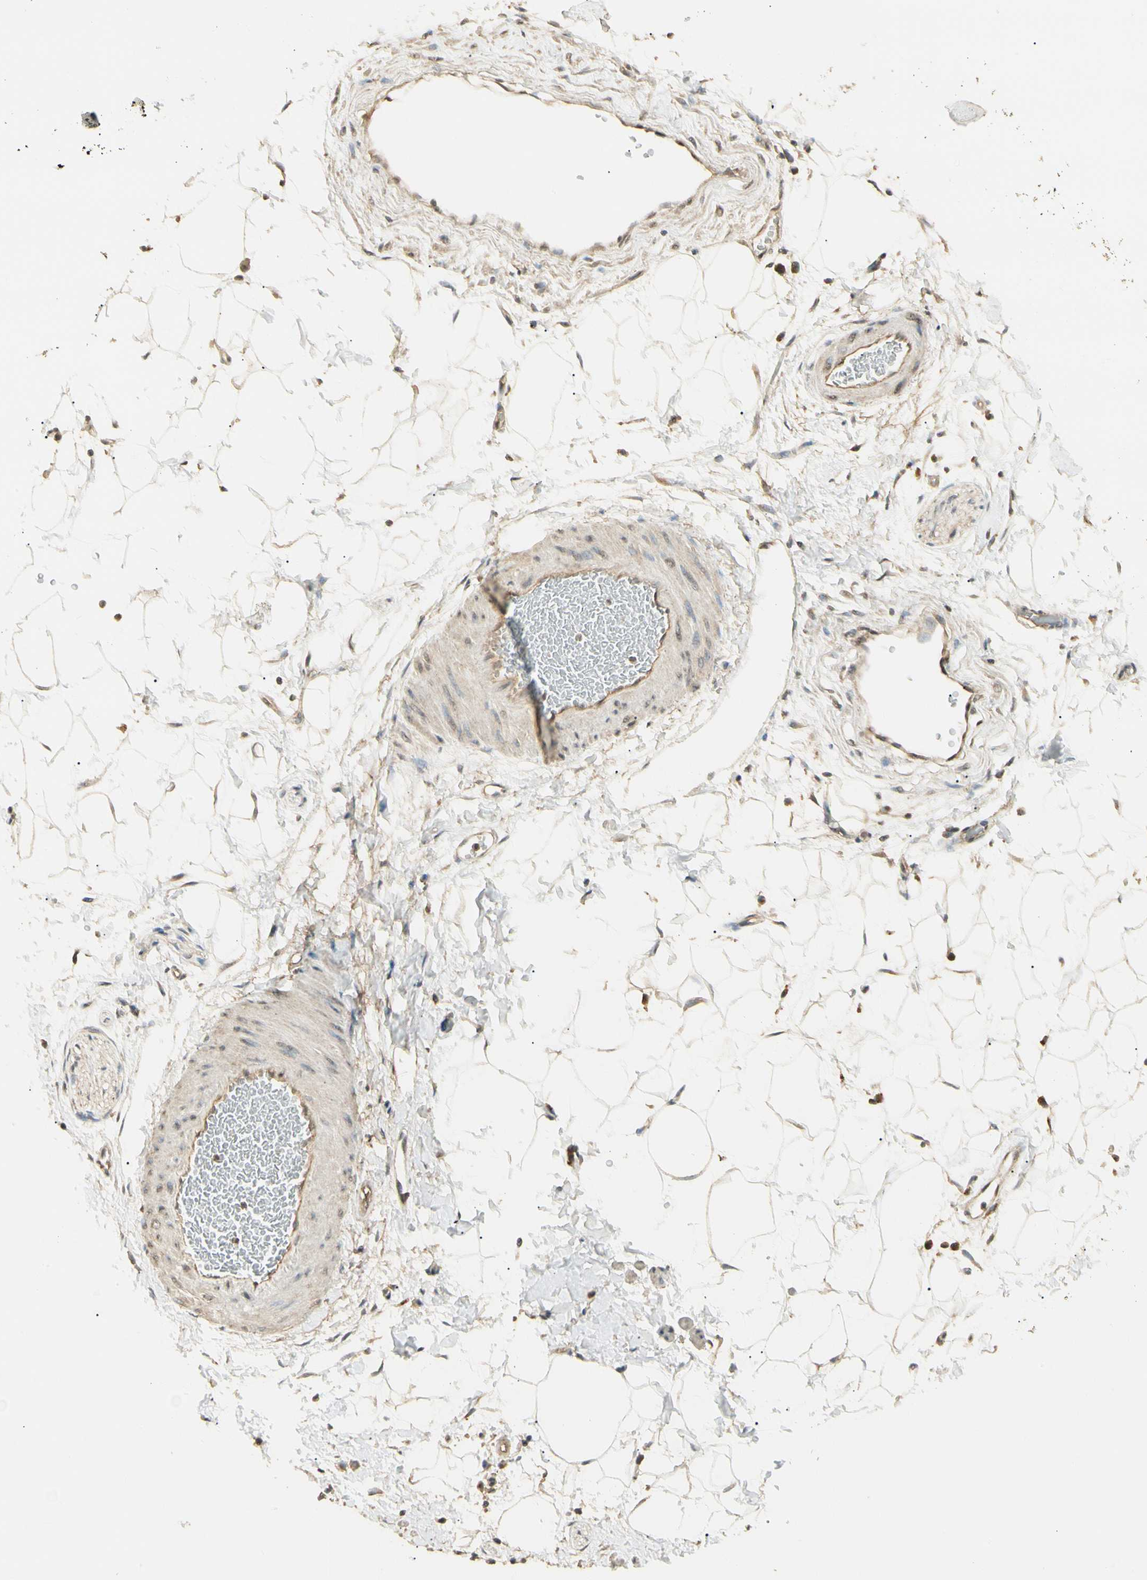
{"staining": {"intensity": "weak", "quantity": "25%-75%", "location": "cytoplasmic/membranous"}, "tissue": "adipose tissue", "cell_type": "Adipocytes", "image_type": "normal", "snomed": [{"axis": "morphology", "description": "Normal tissue, NOS"}, {"axis": "topography", "description": "Soft tissue"}], "caption": "Protein analysis of benign adipose tissue shows weak cytoplasmic/membranous positivity in about 25%-75% of adipocytes.", "gene": "SGCA", "patient": {"sex": "male", "age": 72}}